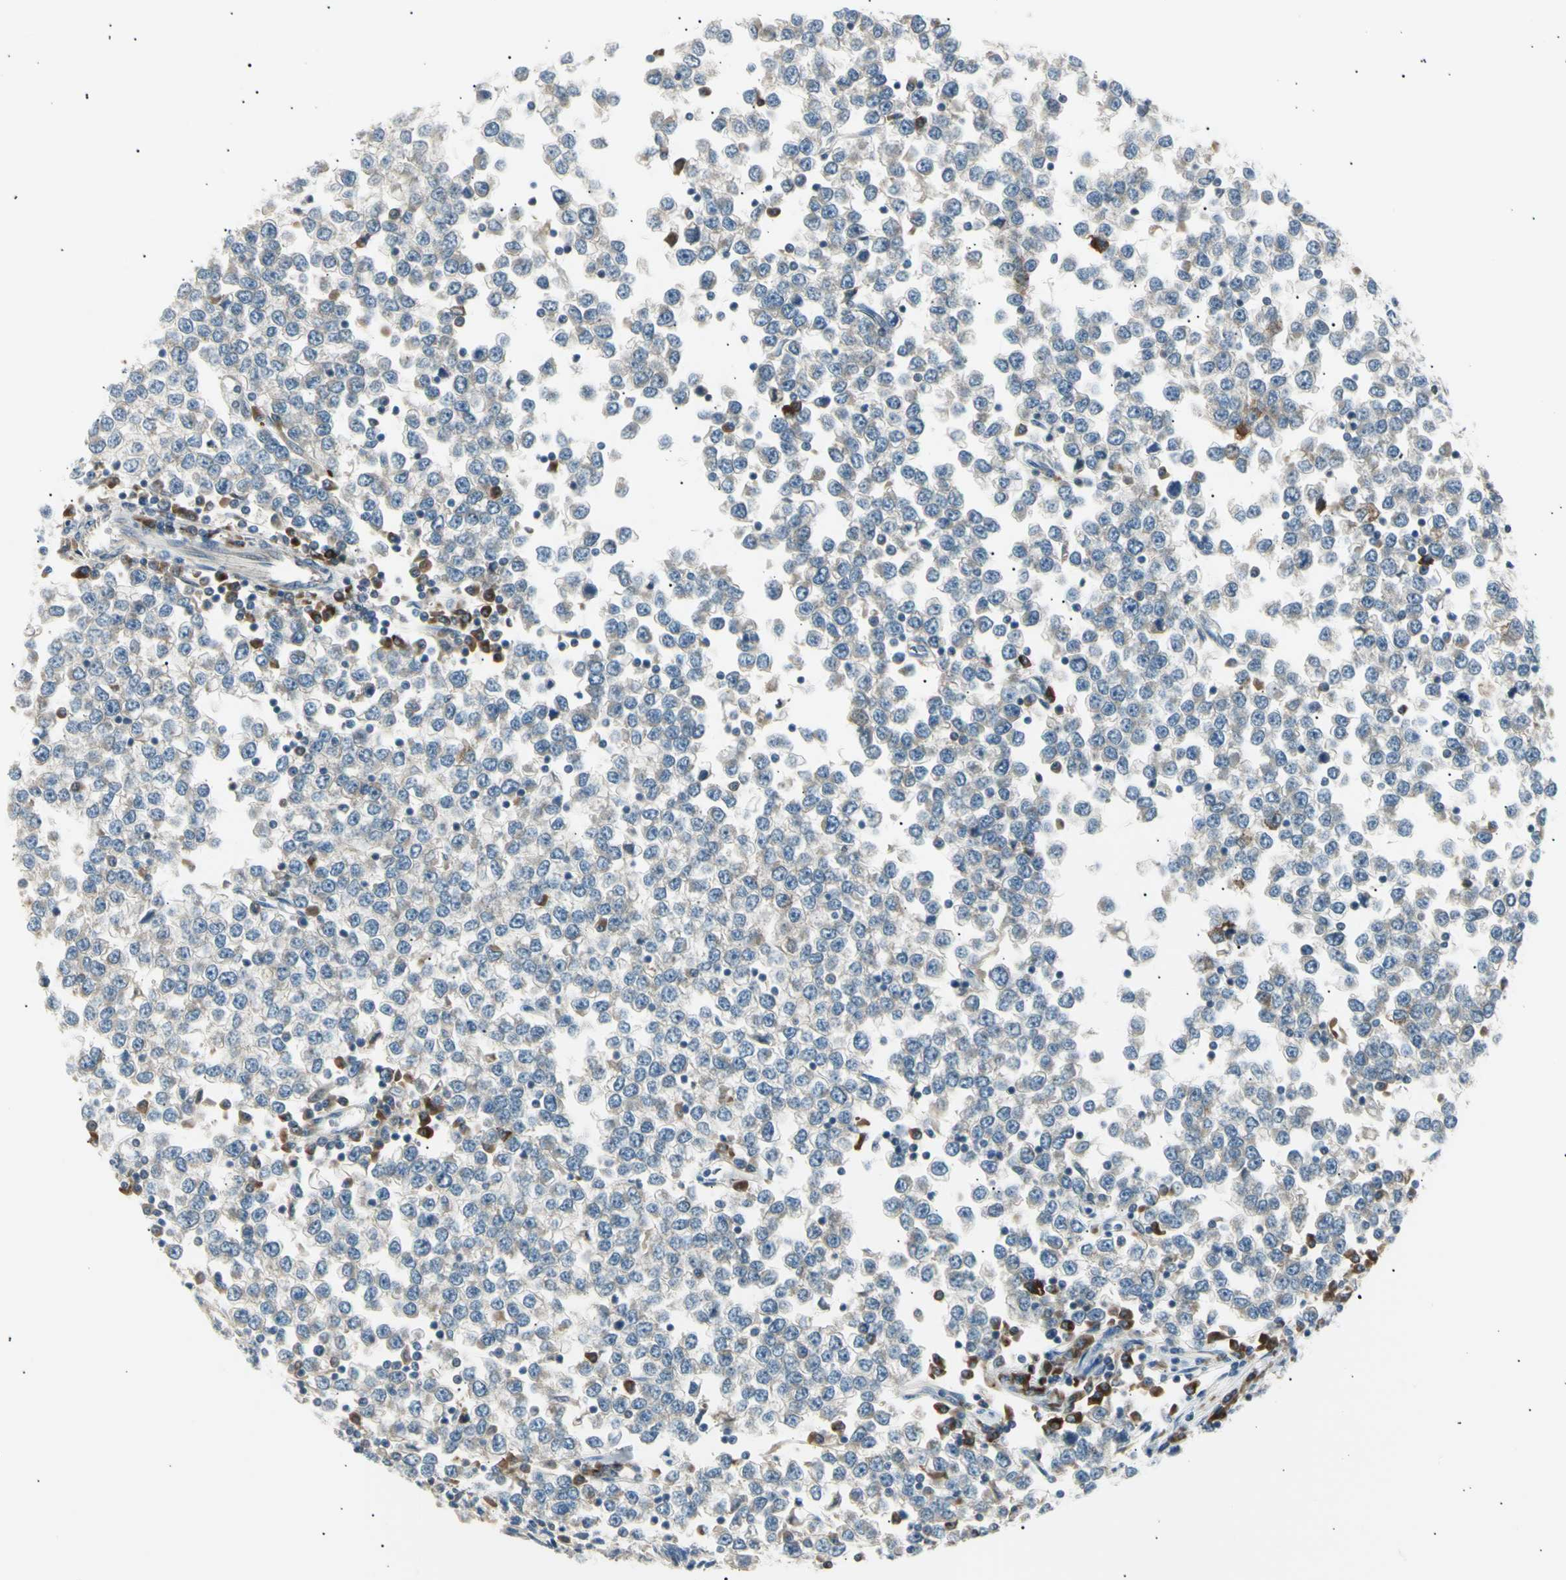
{"staining": {"intensity": "weak", "quantity": "<25%", "location": "cytoplasmic/membranous"}, "tissue": "testis cancer", "cell_type": "Tumor cells", "image_type": "cancer", "snomed": [{"axis": "morphology", "description": "Seminoma, NOS"}, {"axis": "topography", "description": "Testis"}], "caption": "Tumor cells show no significant staining in testis cancer (seminoma).", "gene": "LHPP", "patient": {"sex": "male", "age": 65}}